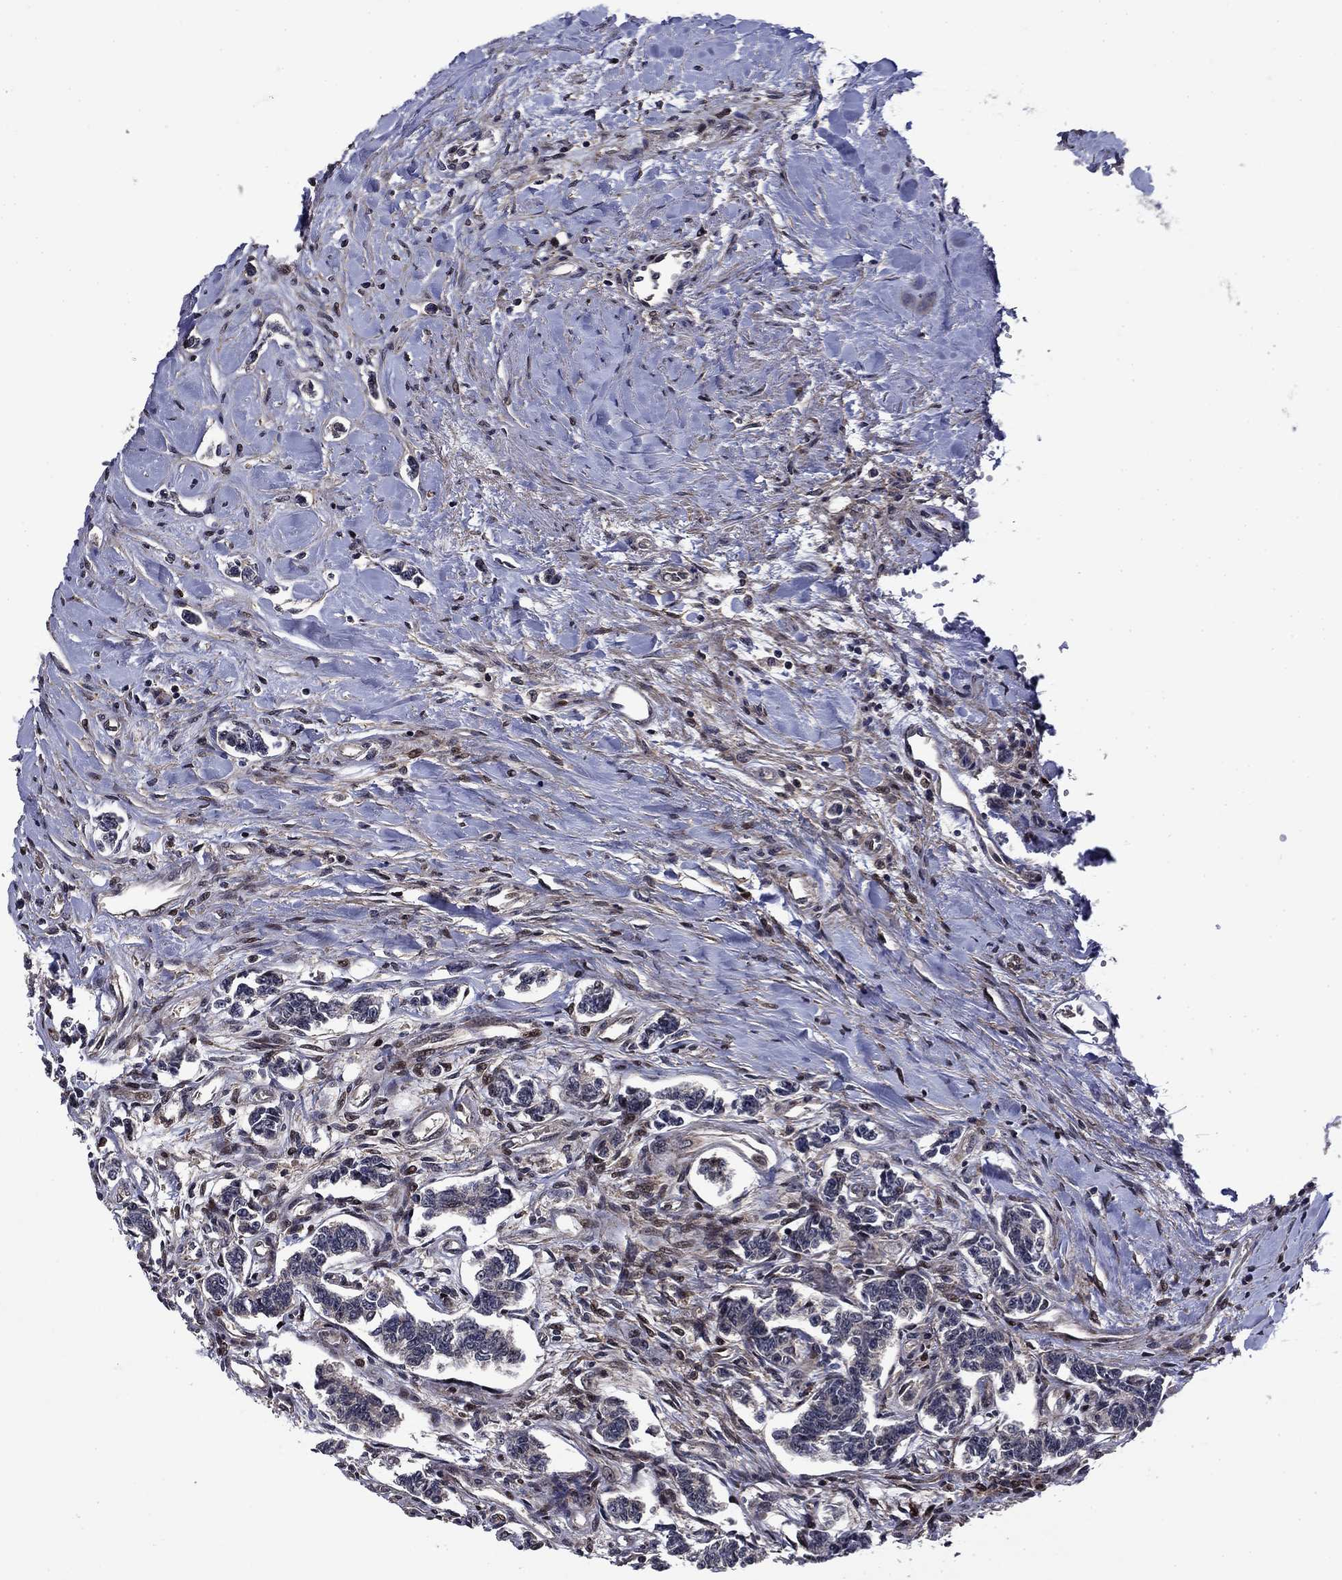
{"staining": {"intensity": "negative", "quantity": "none", "location": "none"}, "tissue": "carcinoid", "cell_type": "Tumor cells", "image_type": "cancer", "snomed": [{"axis": "morphology", "description": "Carcinoid, malignant, NOS"}, {"axis": "topography", "description": "Kidney"}], "caption": "High power microscopy micrograph of an immunohistochemistry (IHC) micrograph of malignant carcinoid, revealing no significant staining in tumor cells.", "gene": "AGTPBP1", "patient": {"sex": "female", "age": 41}}